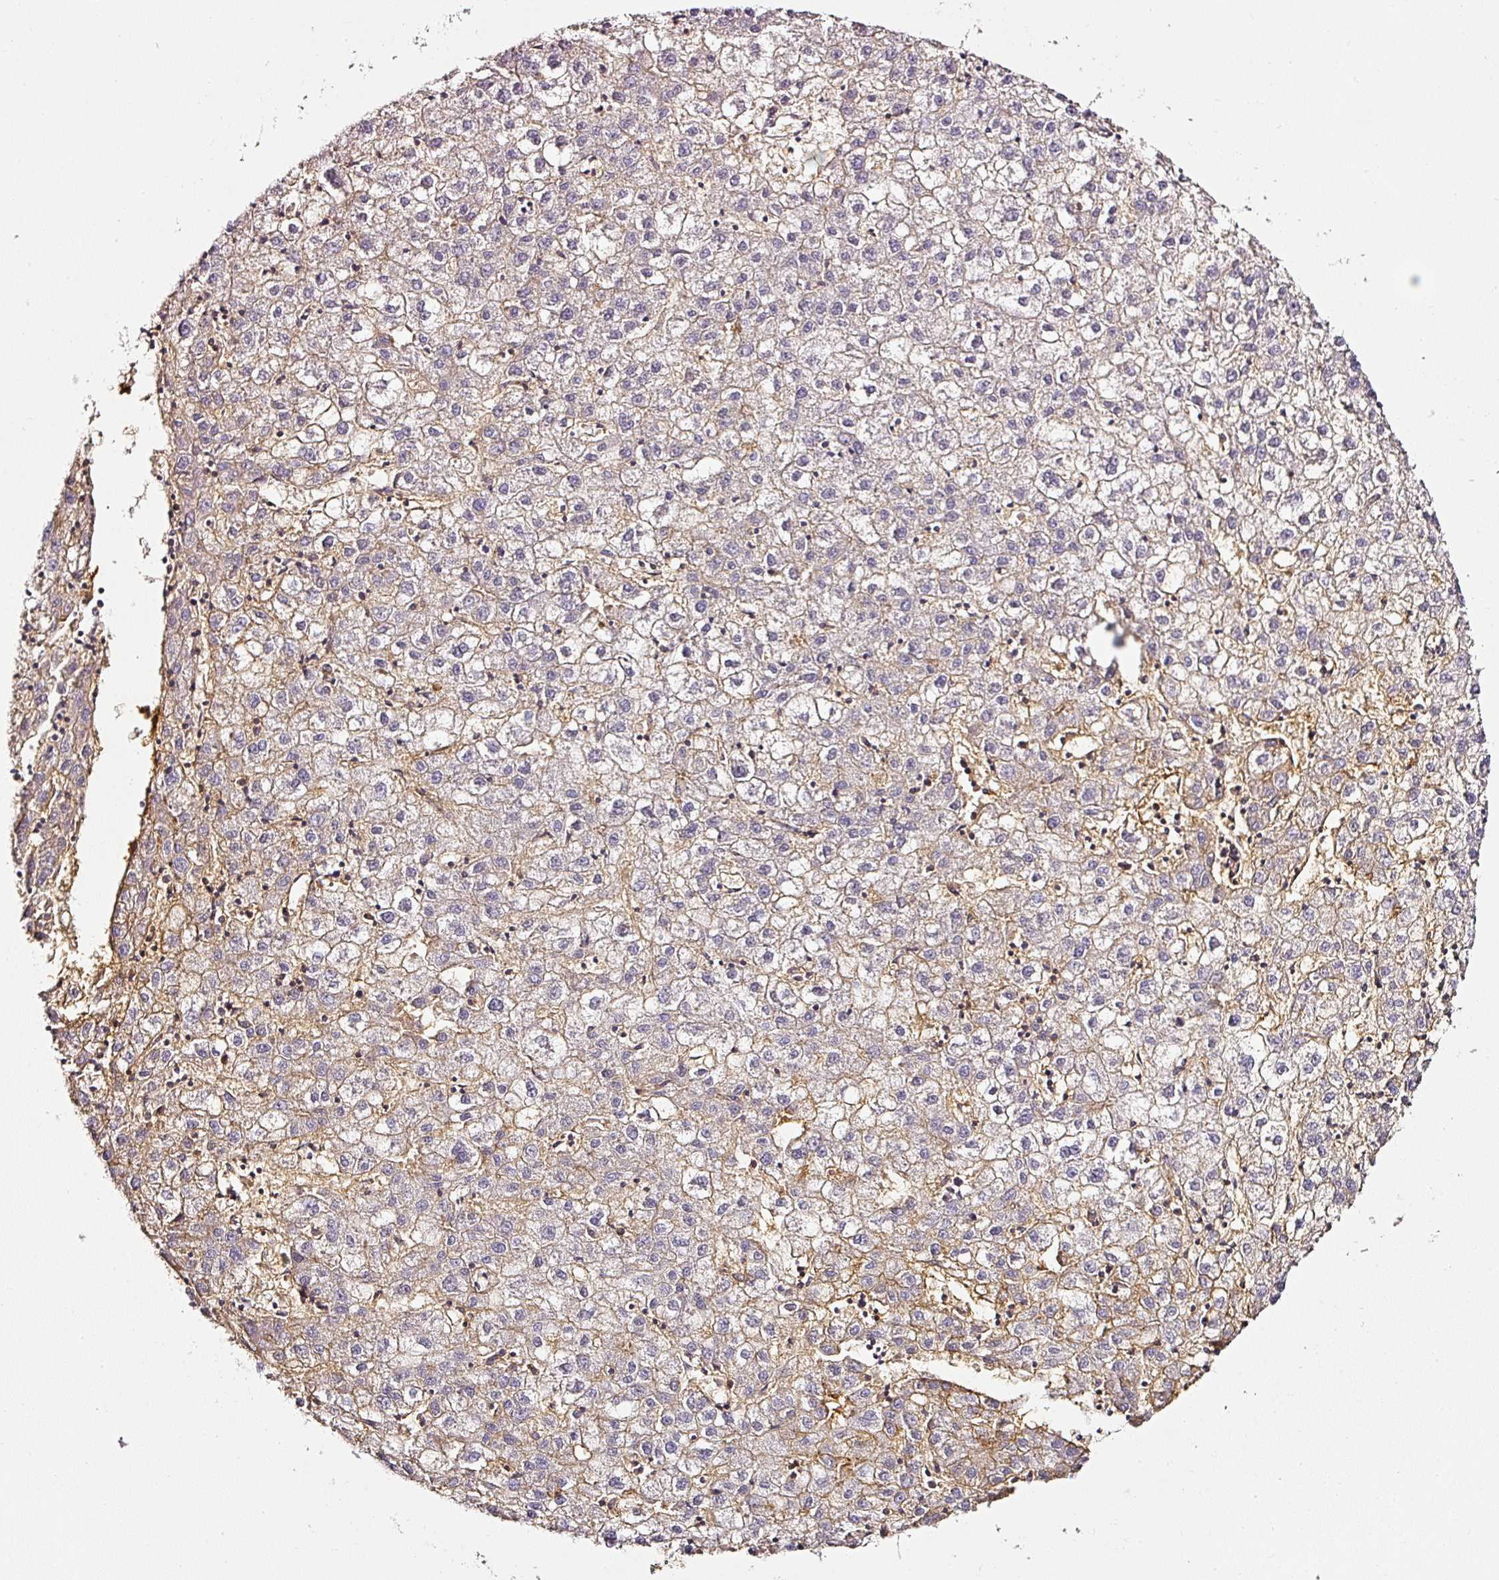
{"staining": {"intensity": "moderate", "quantity": "<25%", "location": "cytoplasmic/membranous"}, "tissue": "liver cancer", "cell_type": "Tumor cells", "image_type": "cancer", "snomed": [{"axis": "morphology", "description": "Carcinoma, Hepatocellular, NOS"}, {"axis": "topography", "description": "Liver"}], "caption": "There is low levels of moderate cytoplasmic/membranous staining in tumor cells of hepatocellular carcinoma (liver), as demonstrated by immunohistochemical staining (brown color).", "gene": "CD47", "patient": {"sex": "male", "age": 72}}